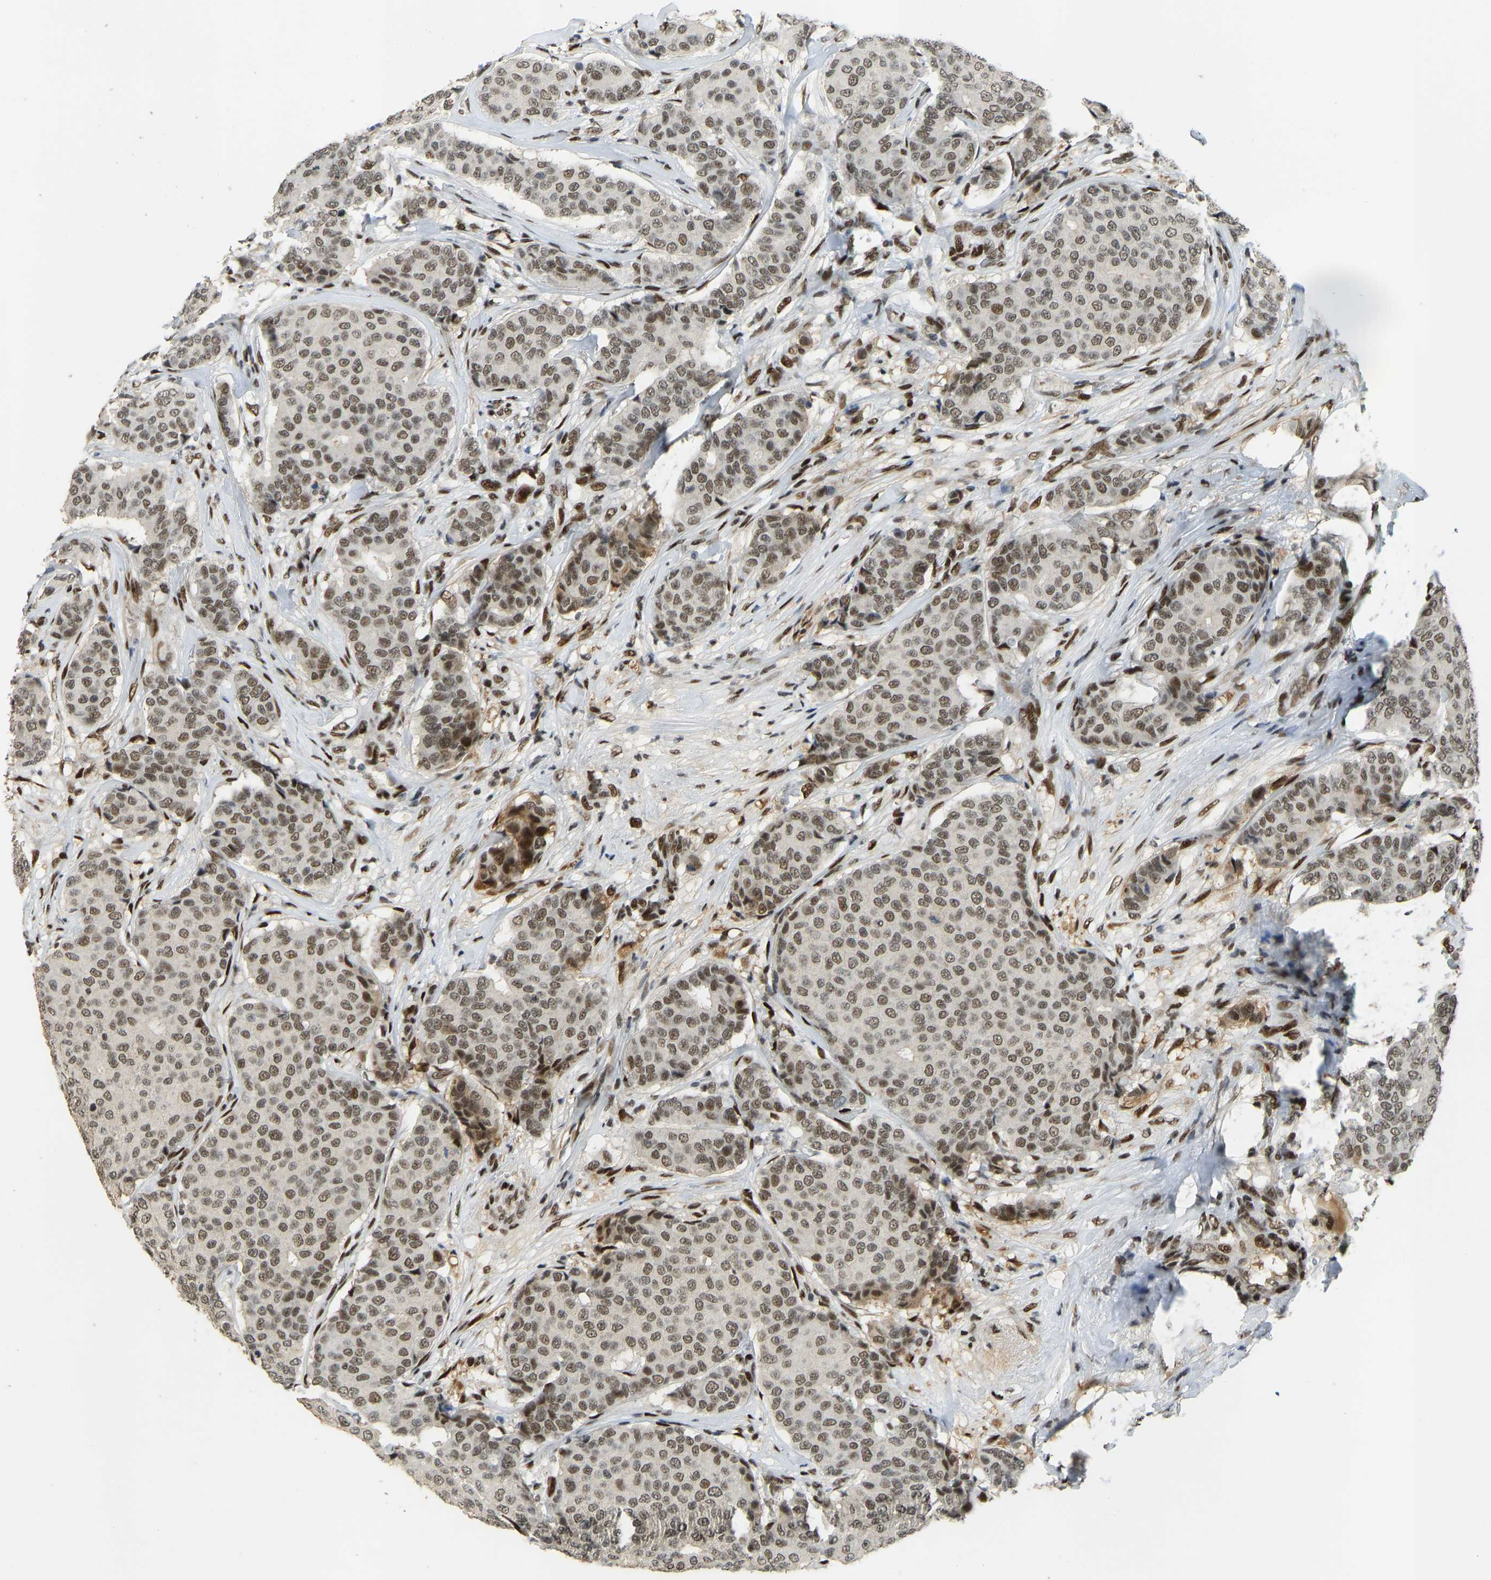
{"staining": {"intensity": "moderate", "quantity": ">75%", "location": "nuclear"}, "tissue": "breast cancer", "cell_type": "Tumor cells", "image_type": "cancer", "snomed": [{"axis": "morphology", "description": "Duct carcinoma"}, {"axis": "topography", "description": "Breast"}], "caption": "The image reveals a brown stain indicating the presence of a protein in the nuclear of tumor cells in breast cancer. Nuclei are stained in blue.", "gene": "FOXK1", "patient": {"sex": "female", "age": 75}}